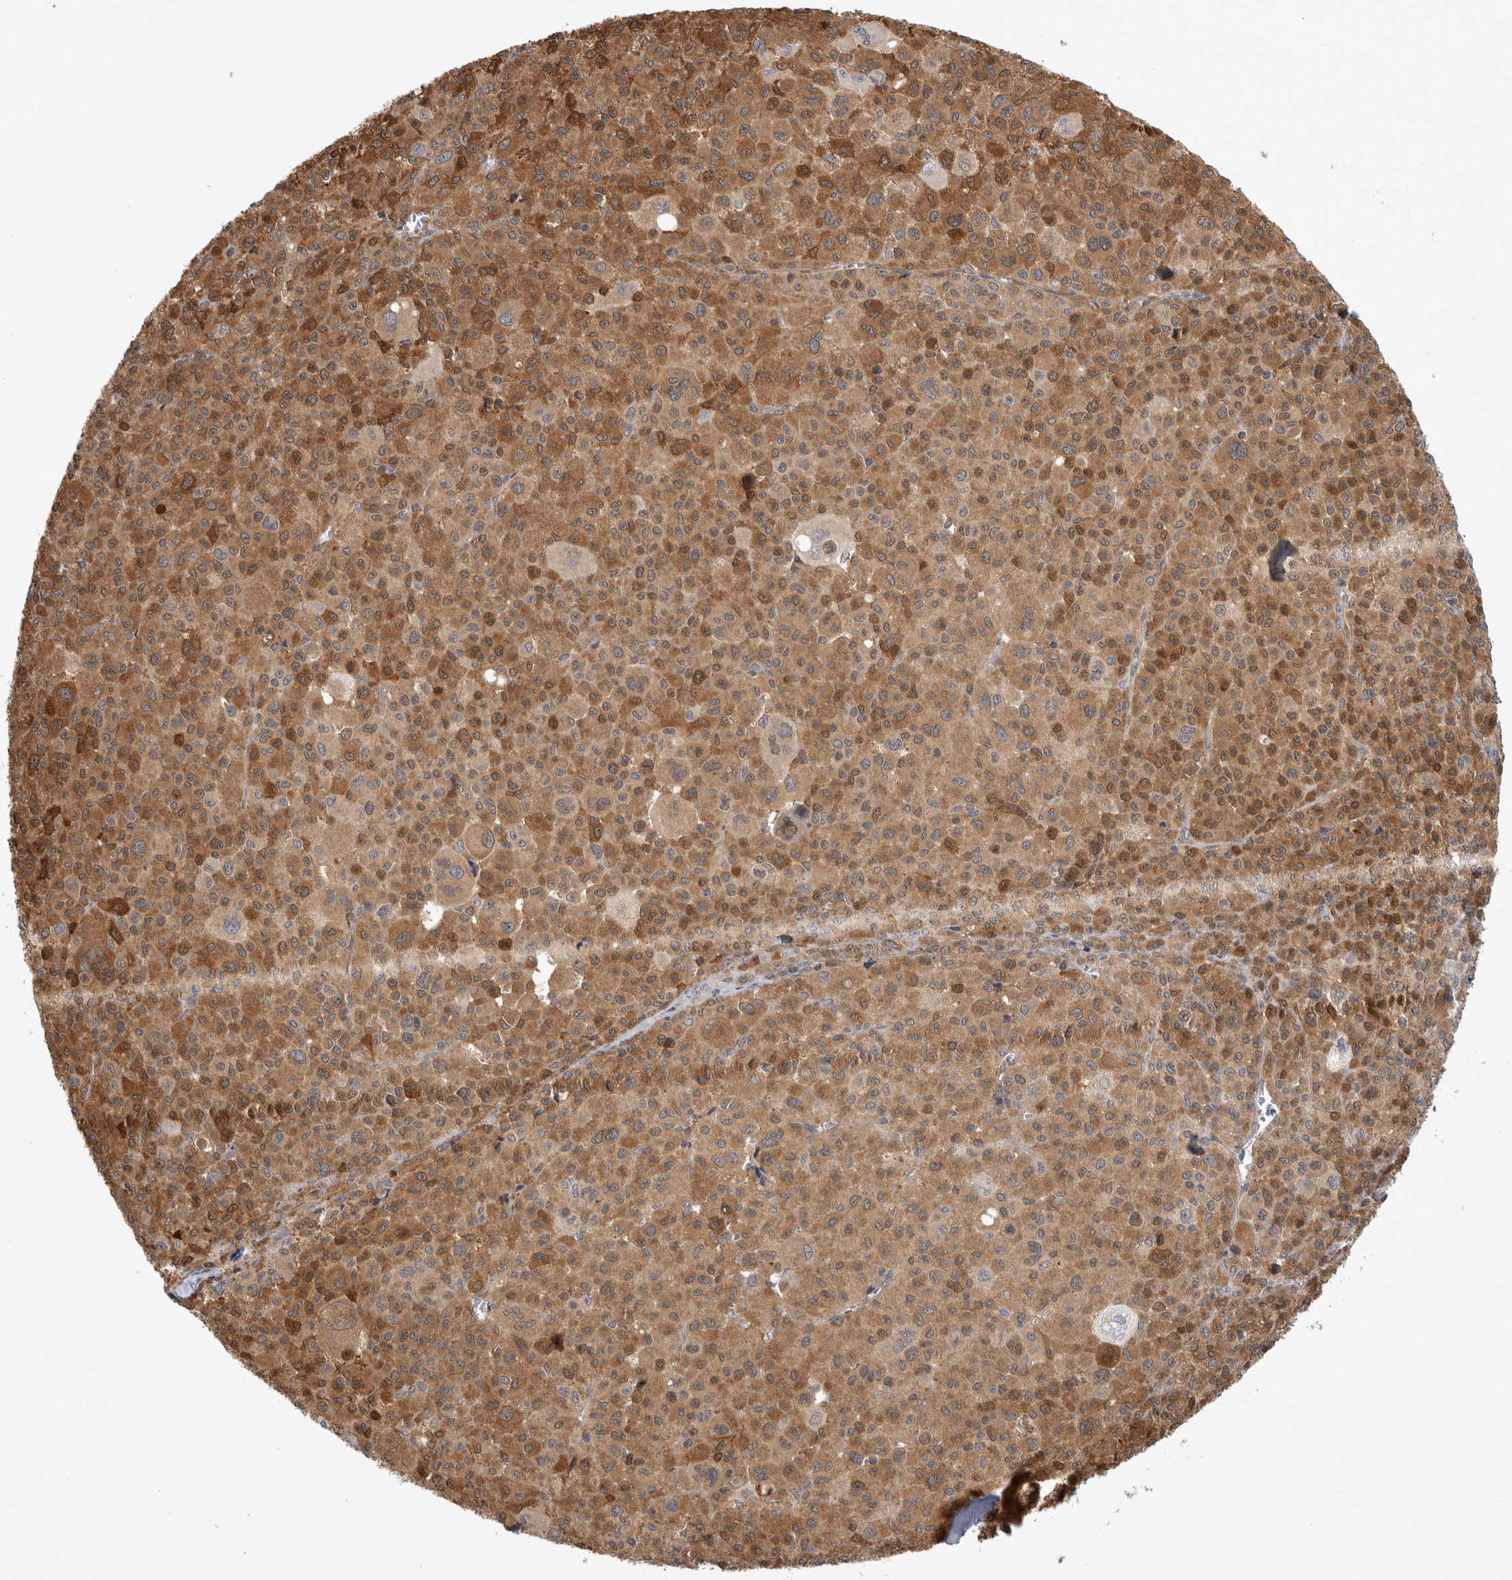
{"staining": {"intensity": "moderate", "quantity": ">75%", "location": "cytoplasmic/membranous"}, "tissue": "melanoma", "cell_type": "Tumor cells", "image_type": "cancer", "snomed": [{"axis": "morphology", "description": "Malignant melanoma, Metastatic site"}, {"axis": "topography", "description": "Skin"}], "caption": "Immunohistochemical staining of human melanoma demonstrates medium levels of moderate cytoplasmic/membranous expression in approximately >75% of tumor cells. (DAB (3,3'-diaminobenzidine) IHC, brown staining for protein, blue staining for nuclei).", "gene": "ASTN2", "patient": {"sex": "female", "age": 74}}